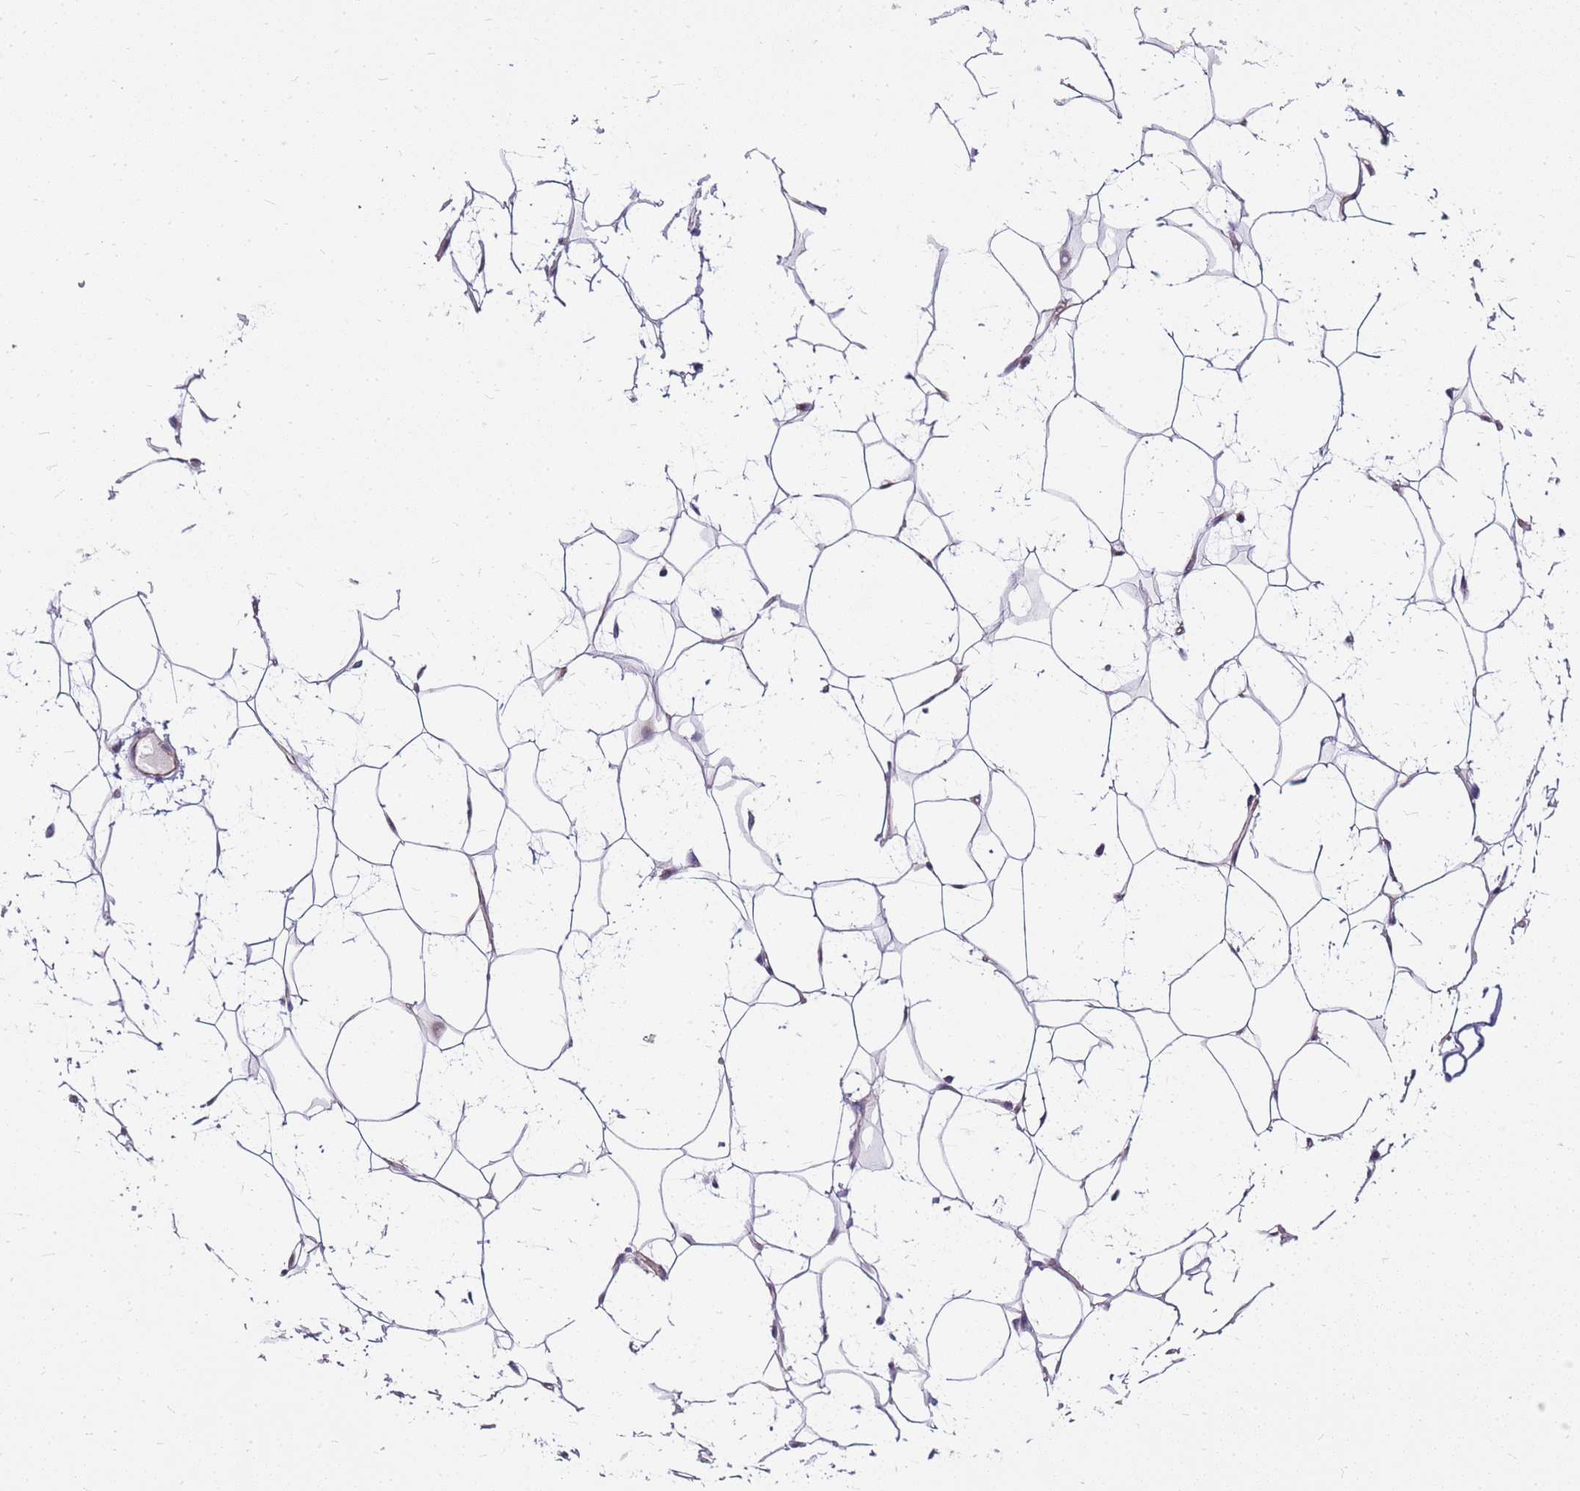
{"staining": {"intensity": "negative", "quantity": "none", "location": "none"}, "tissue": "adipose tissue", "cell_type": "Adipocytes", "image_type": "normal", "snomed": [{"axis": "morphology", "description": "Normal tissue, NOS"}, {"axis": "topography", "description": "Breast"}], "caption": "A micrograph of adipose tissue stained for a protein reveals no brown staining in adipocytes. Nuclei are stained in blue.", "gene": "CLBA1", "patient": {"sex": "female", "age": 26}}